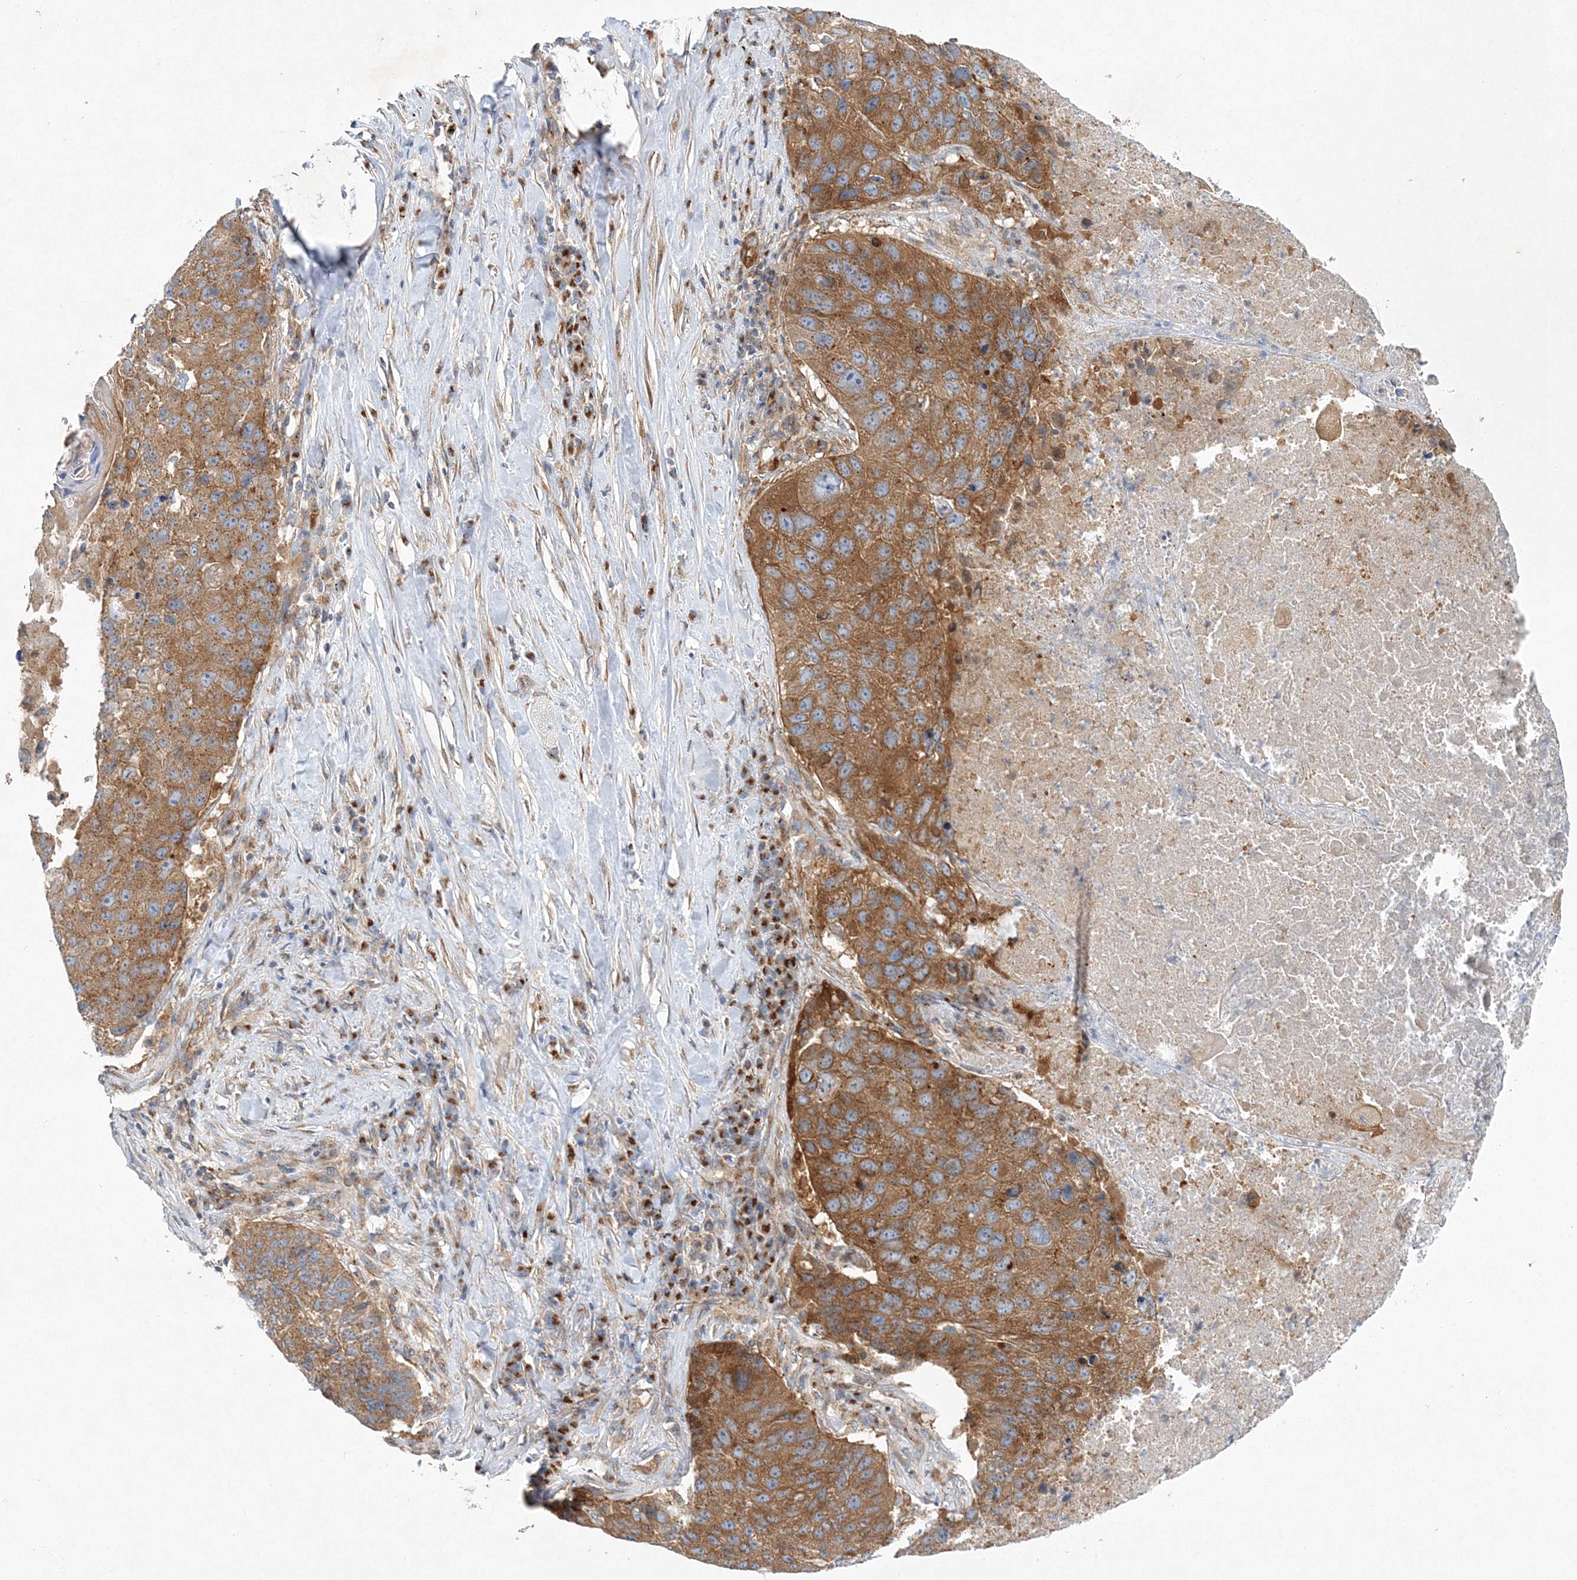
{"staining": {"intensity": "moderate", "quantity": ">75%", "location": "cytoplasmic/membranous"}, "tissue": "lung cancer", "cell_type": "Tumor cells", "image_type": "cancer", "snomed": [{"axis": "morphology", "description": "Squamous cell carcinoma, NOS"}, {"axis": "topography", "description": "Lung"}], "caption": "This is an image of immunohistochemistry staining of squamous cell carcinoma (lung), which shows moderate expression in the cytoplasmic/membranous of tumor cells.", "gene": "SEC23IP", "patient": {"sex": "male", "age": 61}}